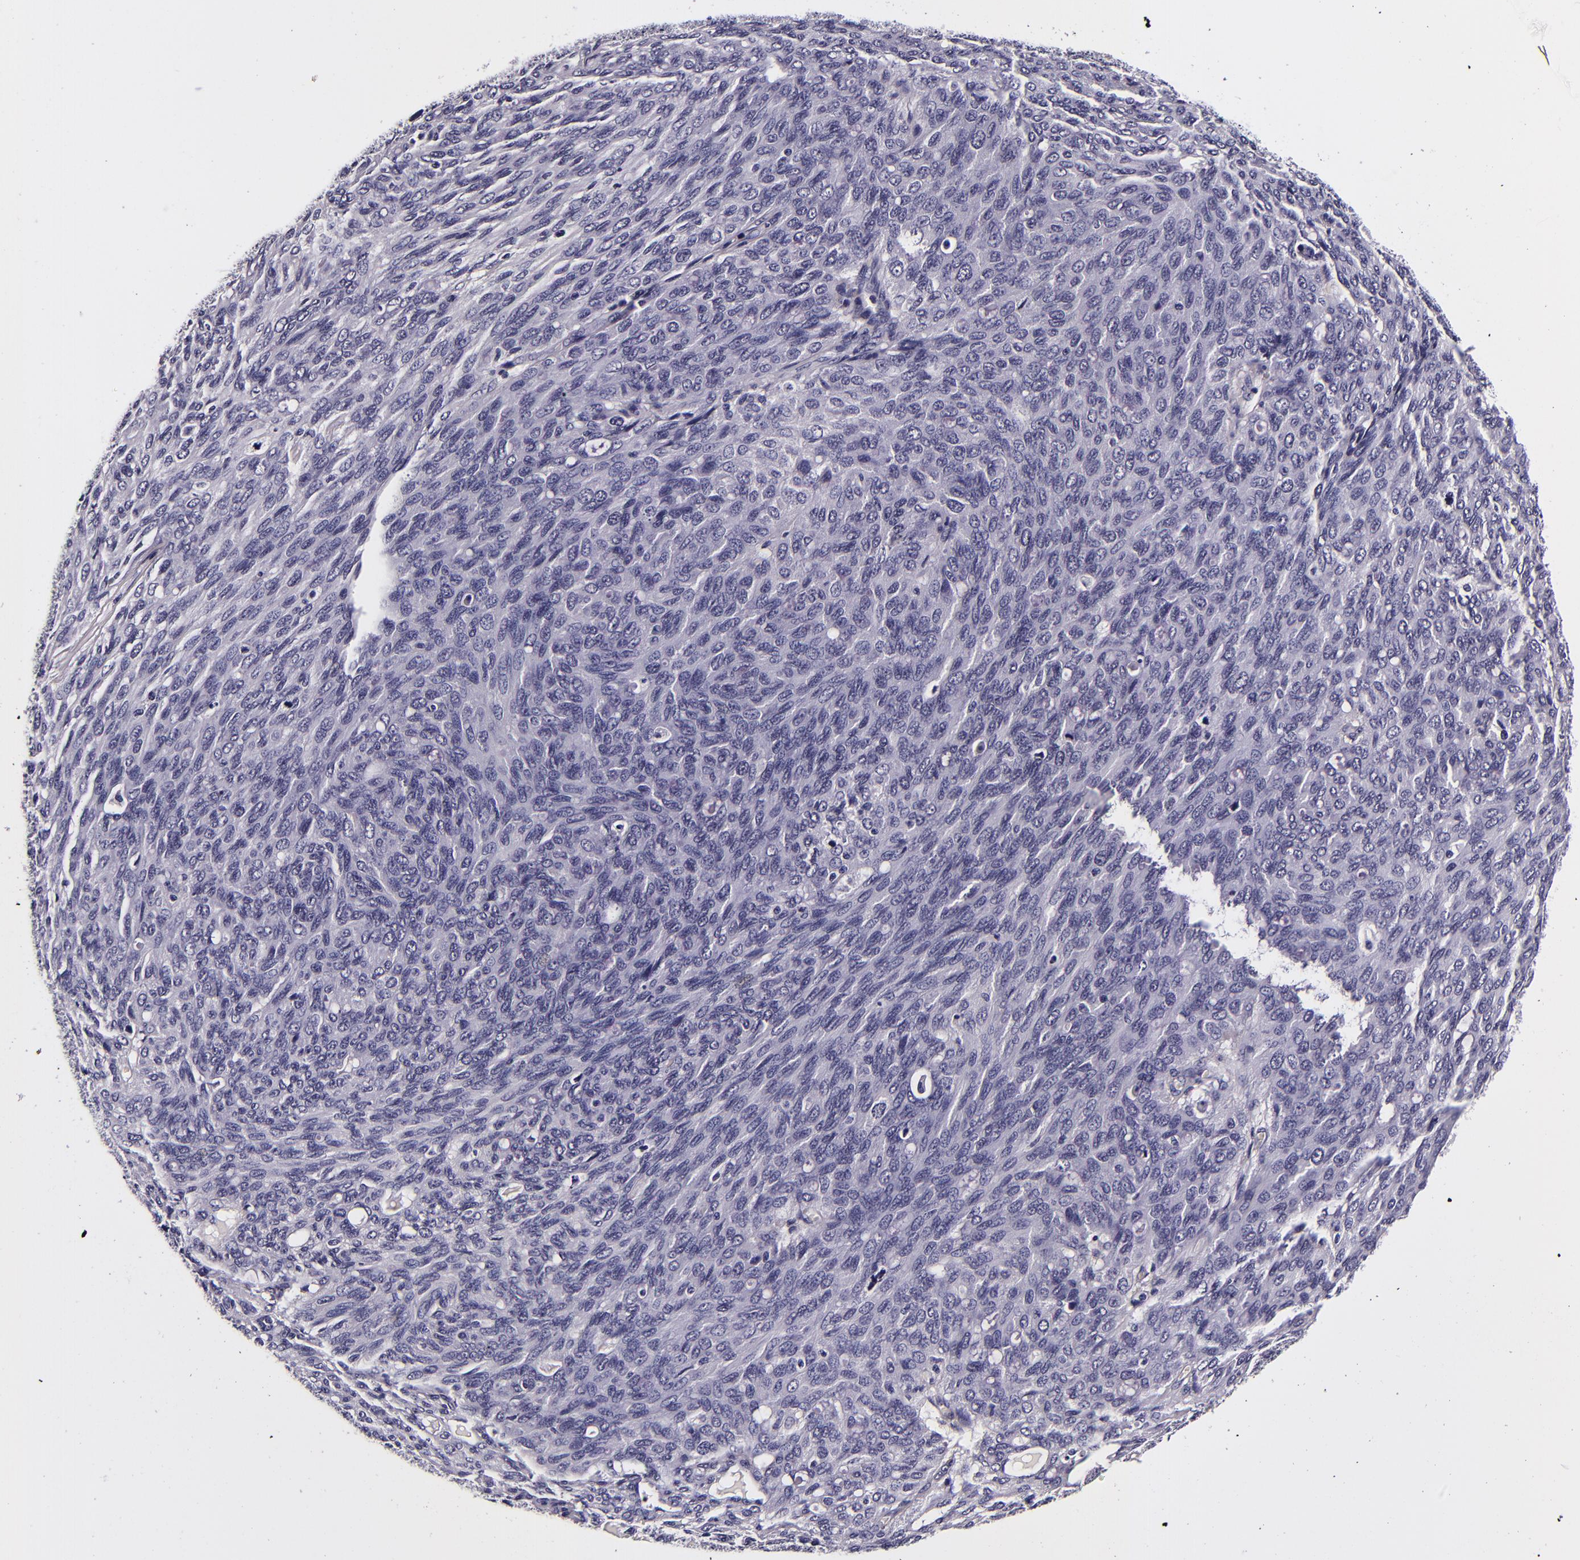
{"staining": {"intensity": "negative", "quantity": "none", "location": "none"}, "tissue": "ovarian cancer", "cell_type": "Tumor cells", "image_type": "cancer", "snomed": [{"axis": "morphology", "description": "Carcinoma, endometroid"}, {"axis": "topography", "description": "Ovary"}], "caption": "DAB (3,3'-diaminobenzidine) immunohistochemical staining of ovarian cancer demonstrates no significant expression in tumor cells. (Stains: DAB immunohistochemistry with hematoxylin counter stain, Microscopy: brightfield microscopy at high magnification).", "gene": "FBN1", "patient": {"sex": "female", "age": 60}}